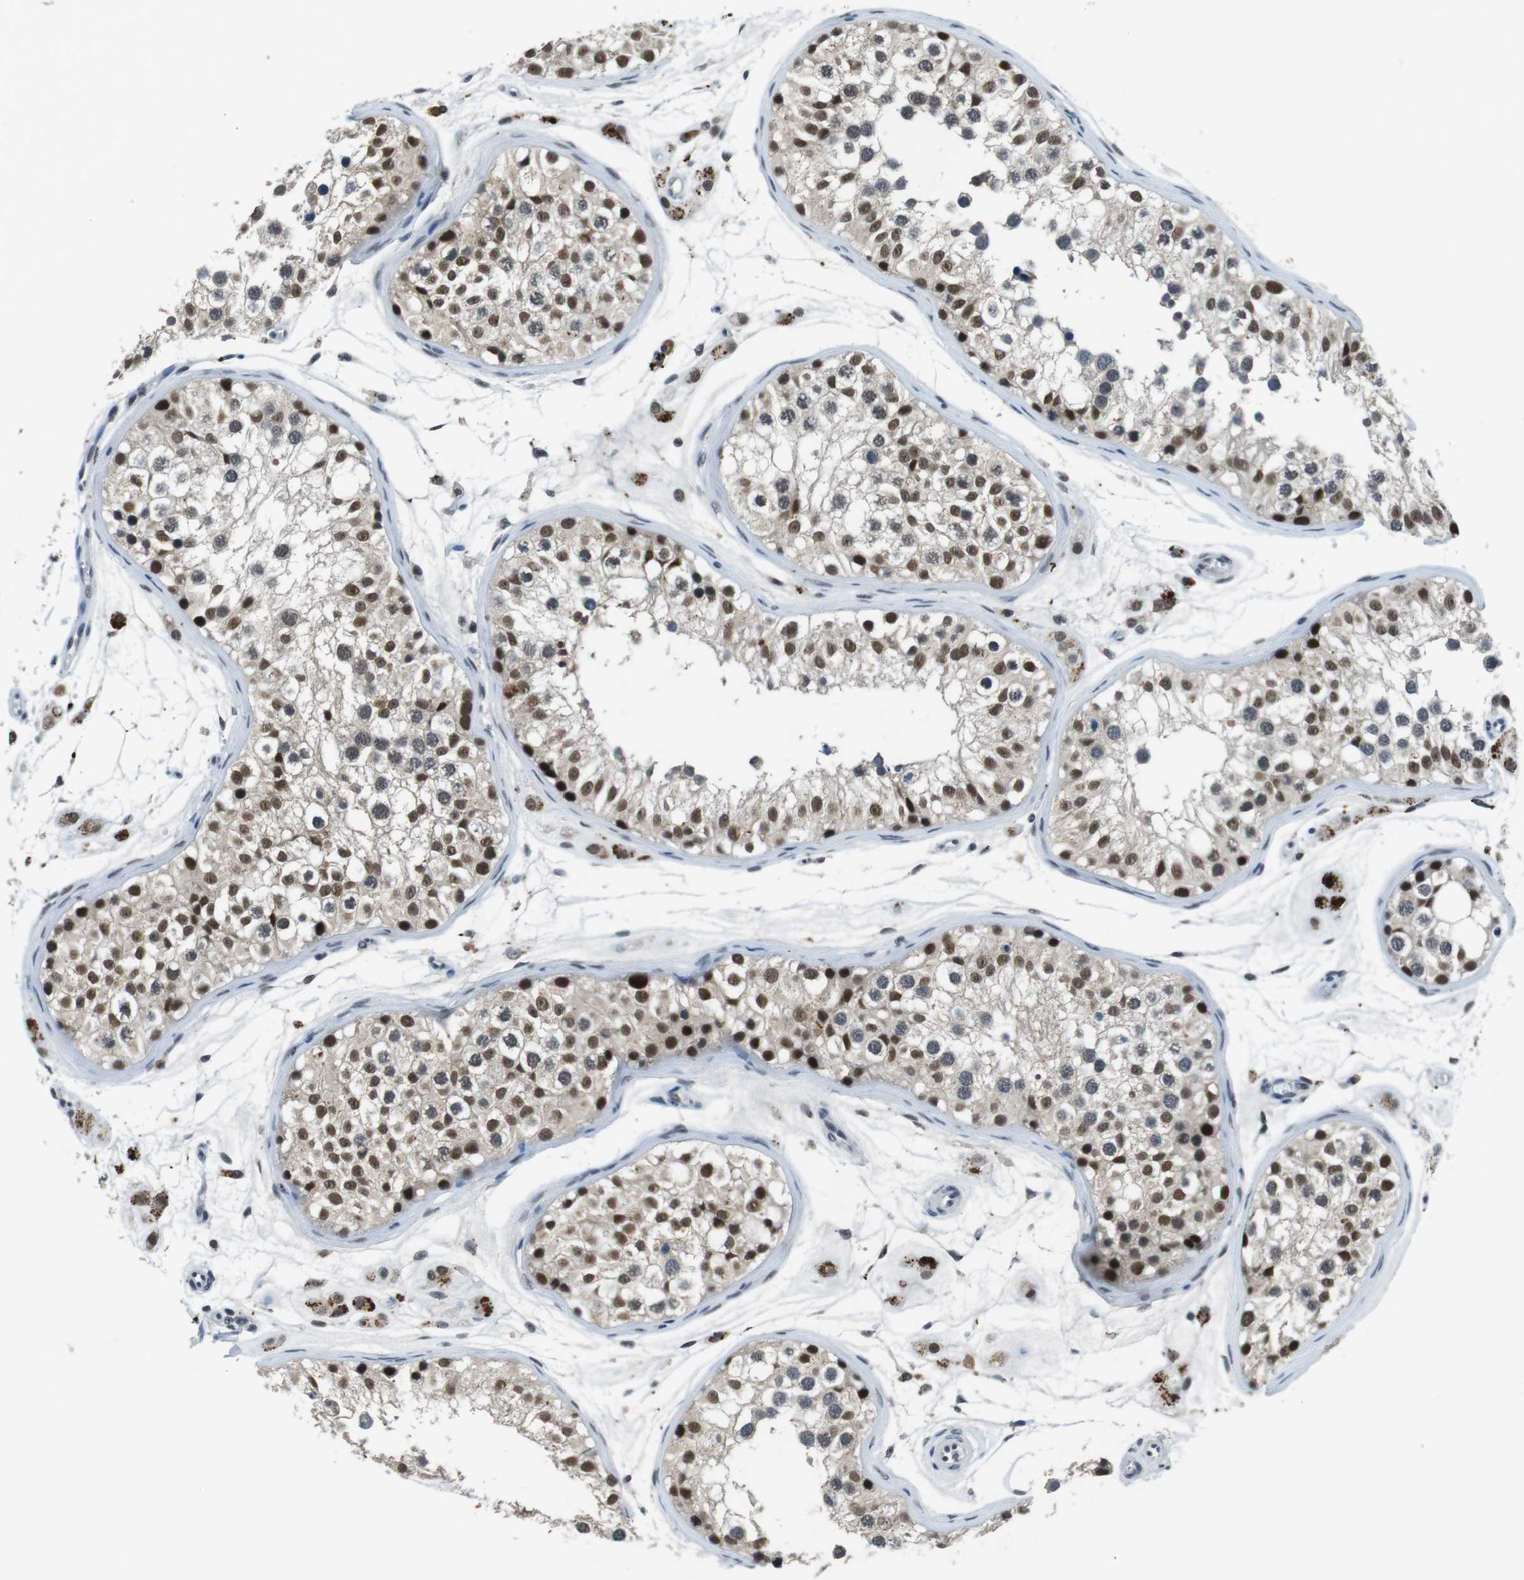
{"staining": {"intensity": "strong", "quantity": "25%-75%", "location": "nuclear"}, "tissue": "testis", "cell_type": "Cells in seminiferous ducts", "image_type": "normal", "snomed": [{"axis": "morphology", "description": "Normal tissue, NOS"}, {"axis": "morphology", "description": "Adenocarcinoma, metastatic, NOS"}, {"axis": "topography", "description": "Testis"}], "caption": "This is an image of immunohistochemistry staining of normal testis, which shows strong positivity in the nuclear of cells in seminiferous ducts.", "gene": "USP7", "patient": {"sex": "male", "age": 26}}